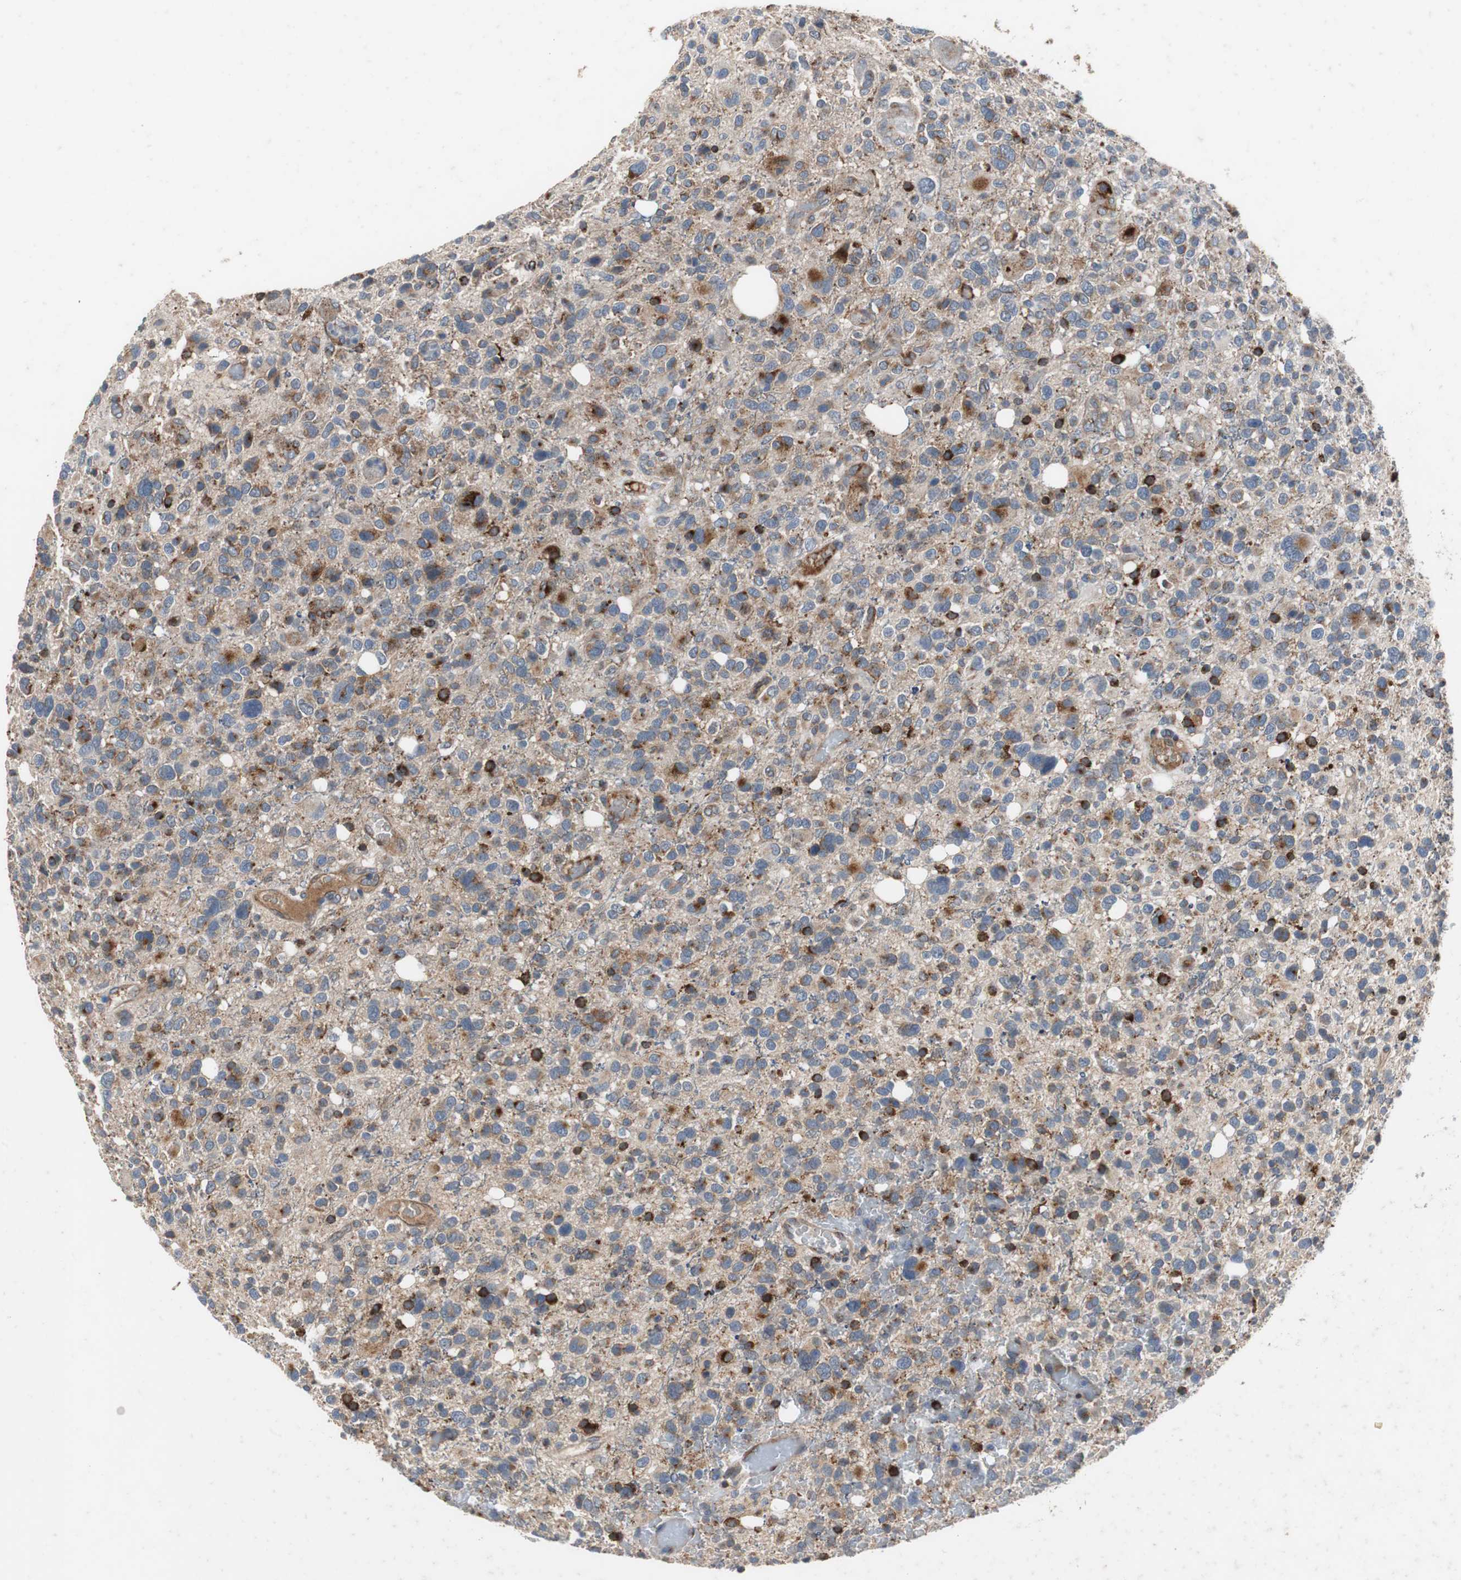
{"staining": {"intensity": "strong", "quantity": "25%-75%", "location": "cytoplasmic/membranous"}, "tissue": "glioma", "cell_type": "Tumor cells", "image_type": "cancer", "snomed": [{"axis": "morphology", "description": "Glioma, malignant, High grade"}, {"axis": "topography", "description": "Brain"}], "caption": "DAB immunohistochemical staining of glioma exhibits strong cytoplasmic/membranous protein positivity in approximately 25%-75% of tumor cells.", "gene": "SORT1", "patient": {"sex": "male", "age": 48}}